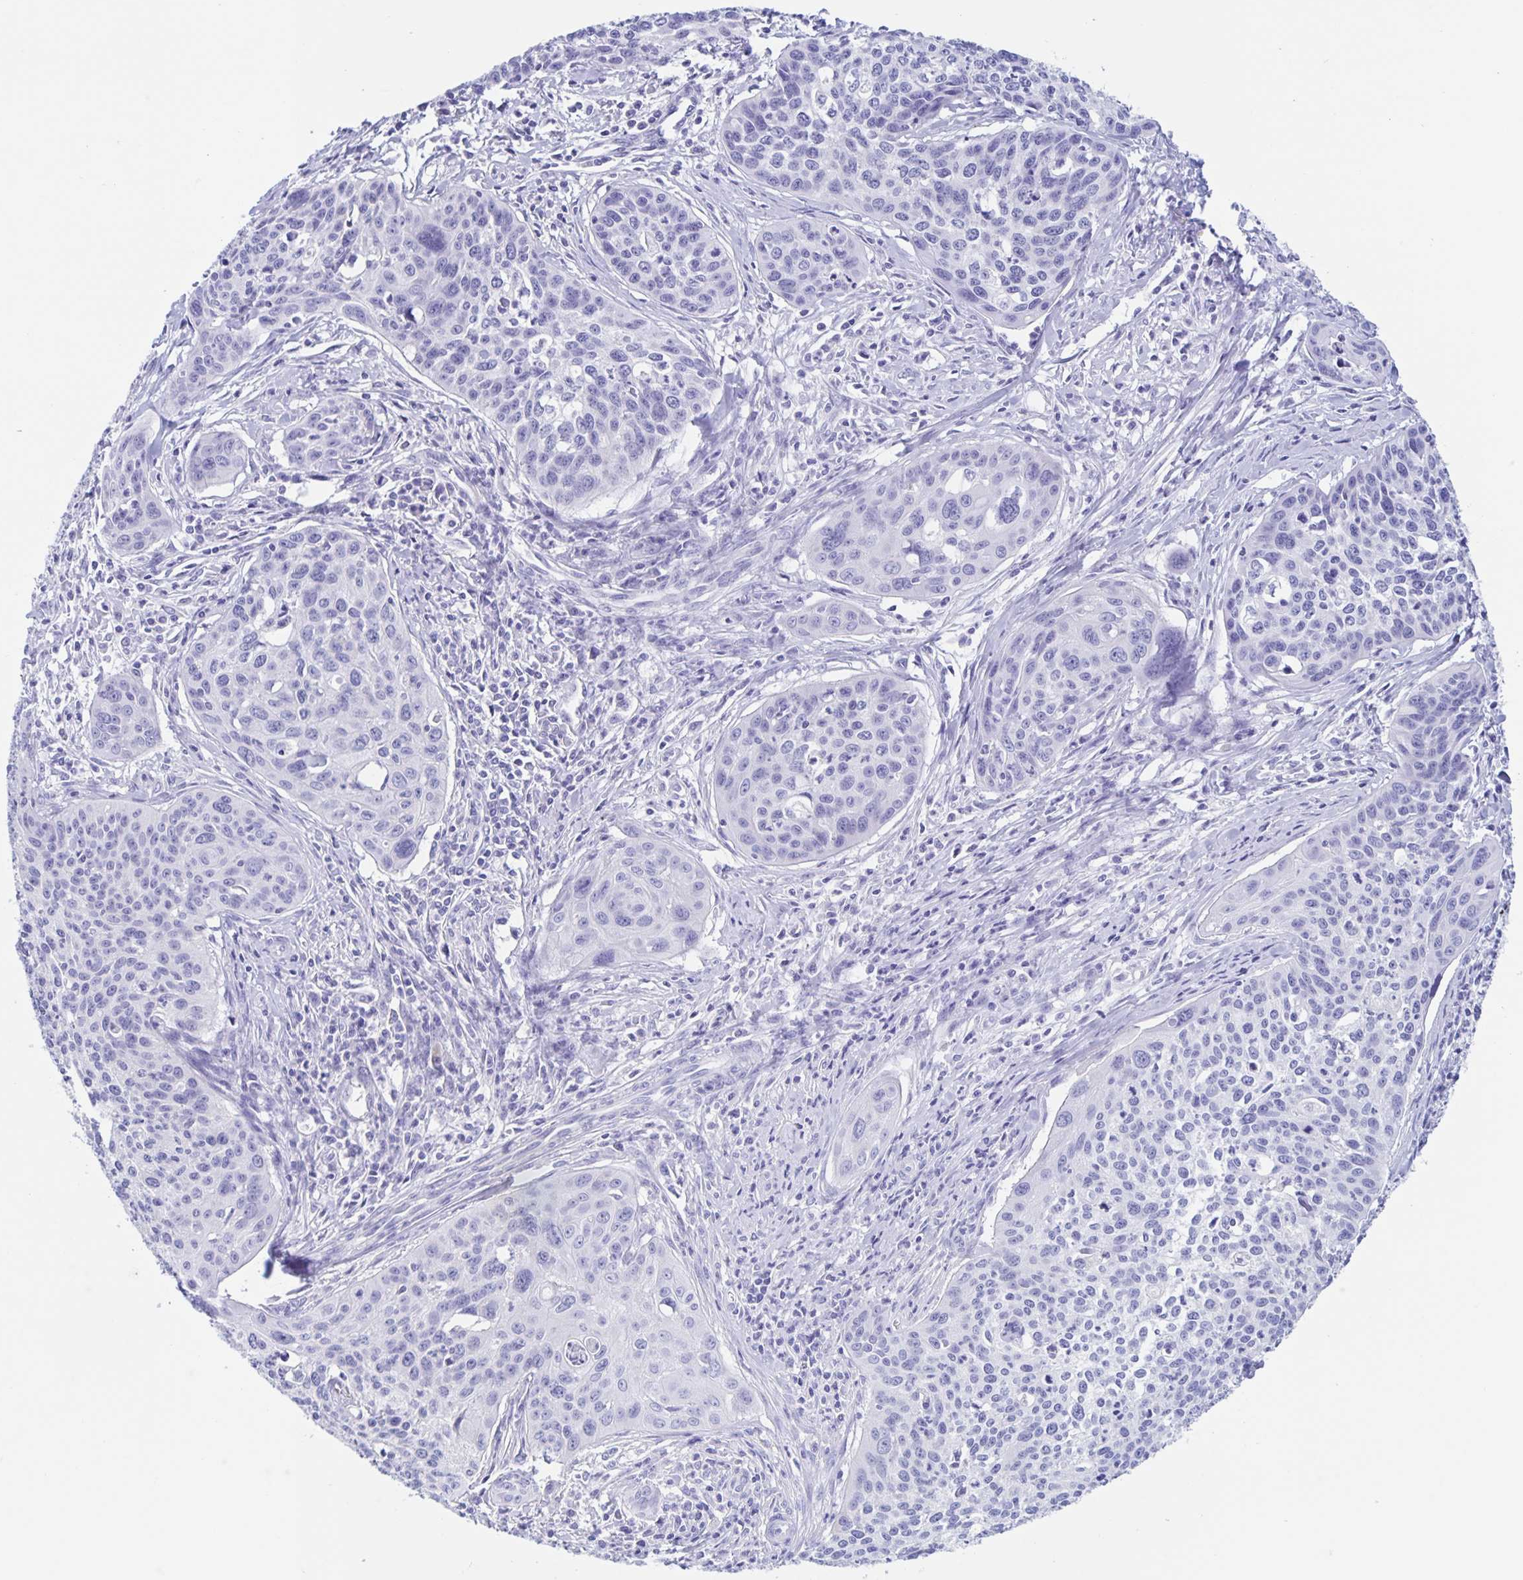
{"staining": {"intensity": "negative", "quantity": "none", "location": "none"}, "tissue": "cervical cancer", "cell_type": "Tumor cells", "image_type": "cancer", "snomed": [{"axis": "morphology", "description": "Squamous cell carcinoma, NOS"}, {"axis": "topography", "description": "Cervix"}], "caption": "Squamous cell carcinoma (cervical) was stained to show a protein in brown. There is no significant positivity in tumor cells.", "gene": "DMBT1", "patient": {"sex": "female", "age": 31}}